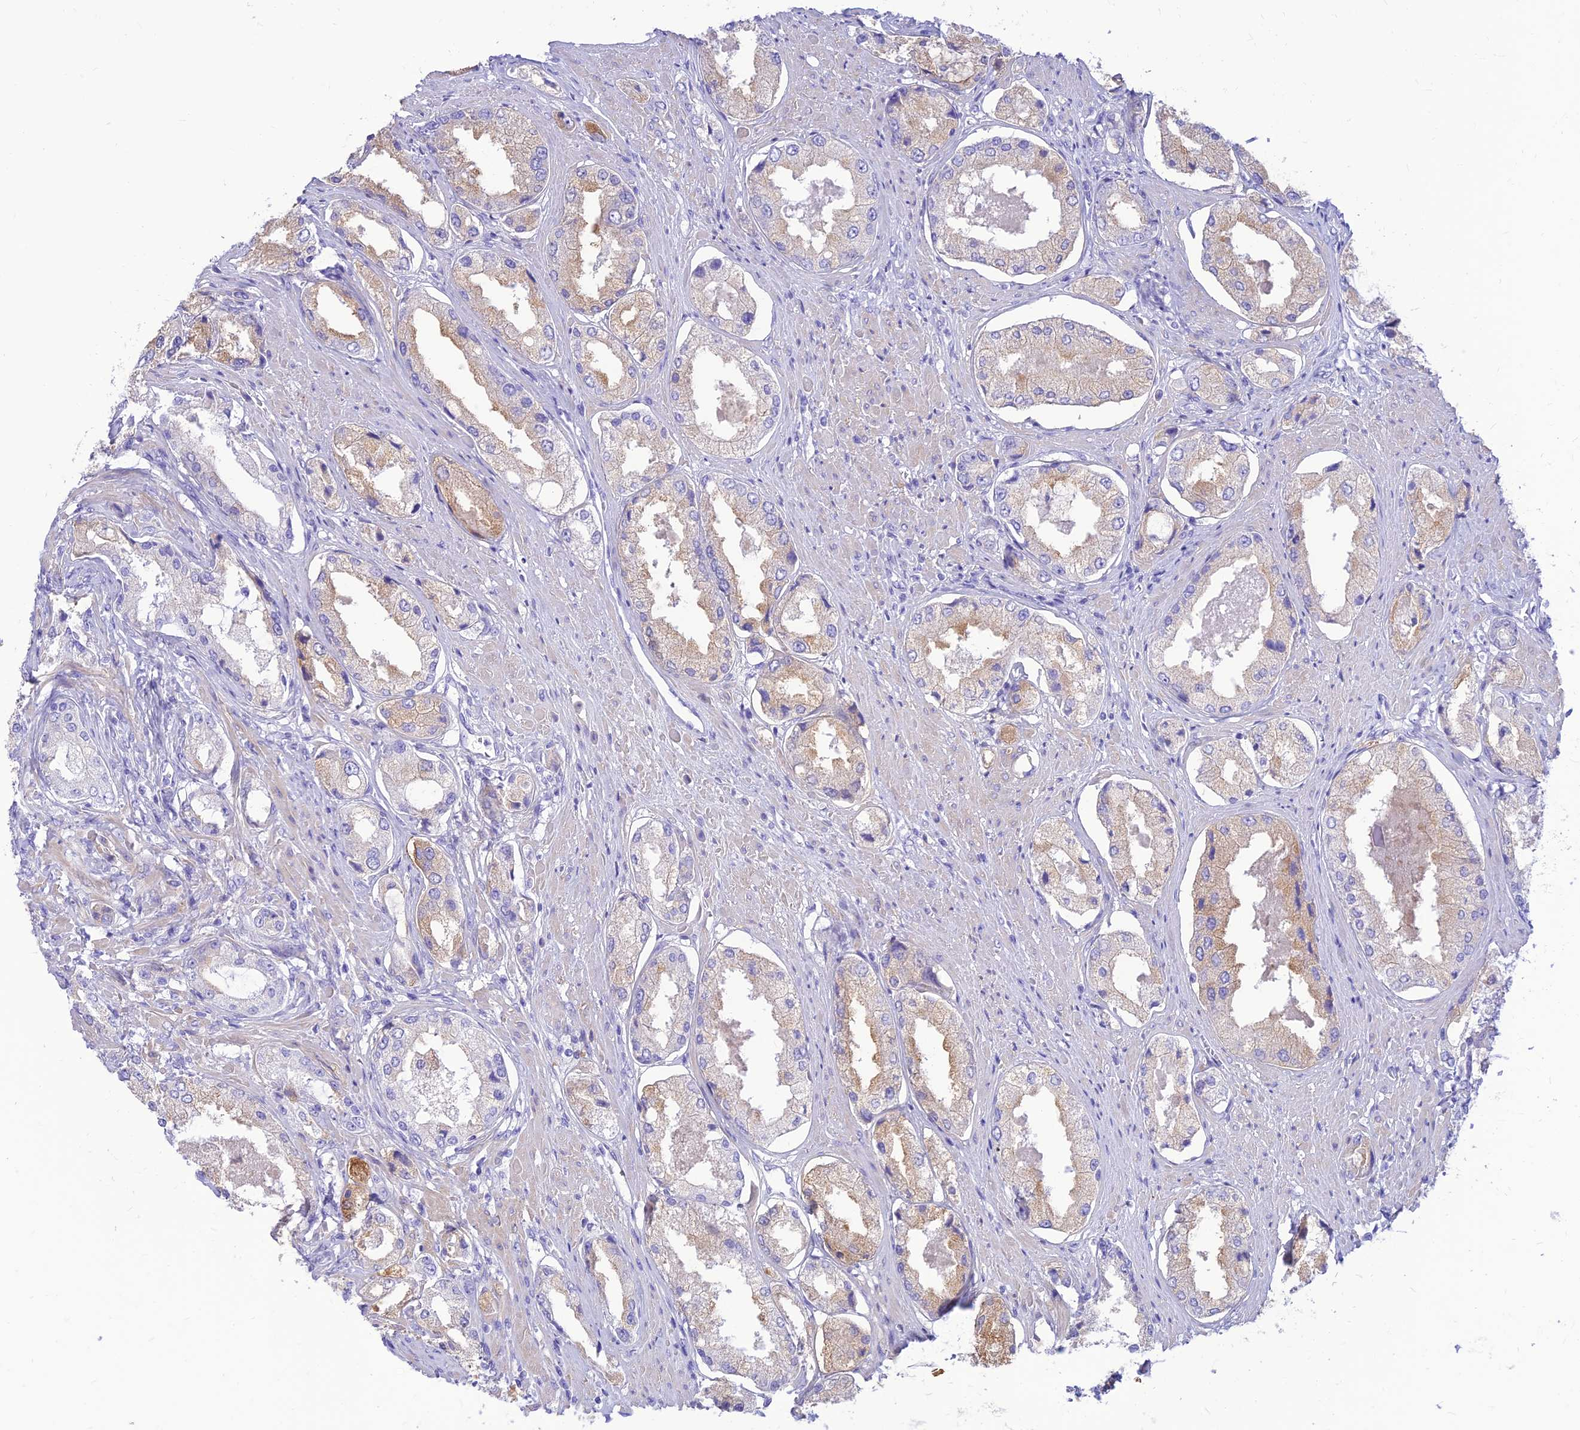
{"staining": {"intensity": "moderate", "quantity": "<25%", "location": "cytoplasmic/membranous"}, "tissue": "prostate cancer", "cell_type": "Tumor cells", "image_type": "cancer", "snomed": [{"axis": "morphology", "description": "Adenocarcinoma, Low grade"}, {"axis": "topography", "description": "Prostate"}], "caption": "Human adenocarcinoma (low-grade) (prostate) stained for a protein (brown) reveals moderate cytoplasmic/membranous positive positivity in approximately <25% of tumor cells.", "gene": "PRNP", "patient": {"sex": "male", "age": 68}}